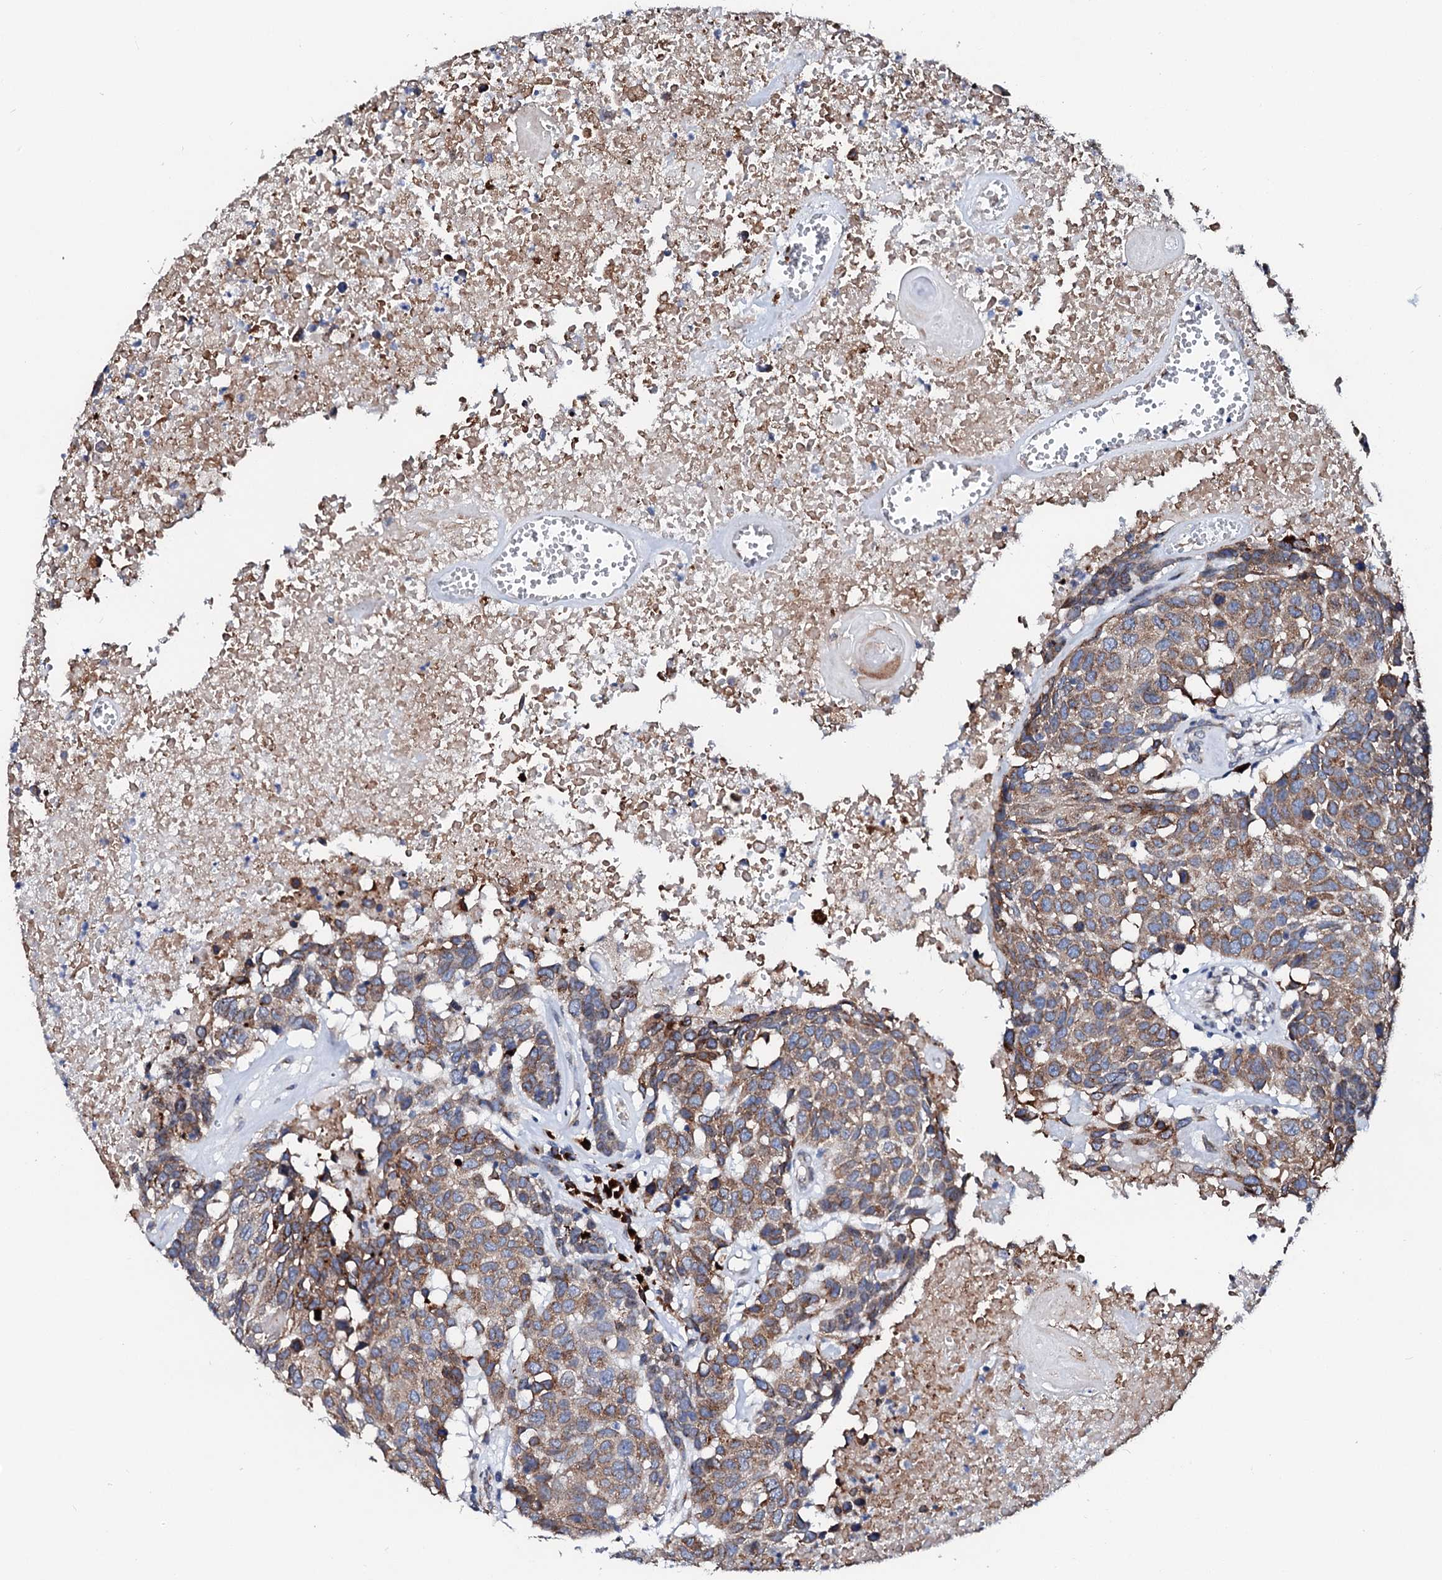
{"staining": {"intensity": "moderate", "quantity": ">75%", "location": "cytoplasmic/membranous"}, "tissue": "head and neck cancer", "cell_type": "Tumor cells", "image_type": "cancer", "snomed": [{"axis": "morphology", "description": "Squamous cell carcinoma, NOS"}, {"axis": "topography", "description": "Head-Neck"}], "caption": "An IHC image of neoplastic tissue is shown. Protein staining in brown shows moderate cytoplasmic/membranous positivity in head and neck squamous cell carcinoma within tumor cells.", "gene": "LMAN1", "patient": {"sex": "male", "age": 66}}